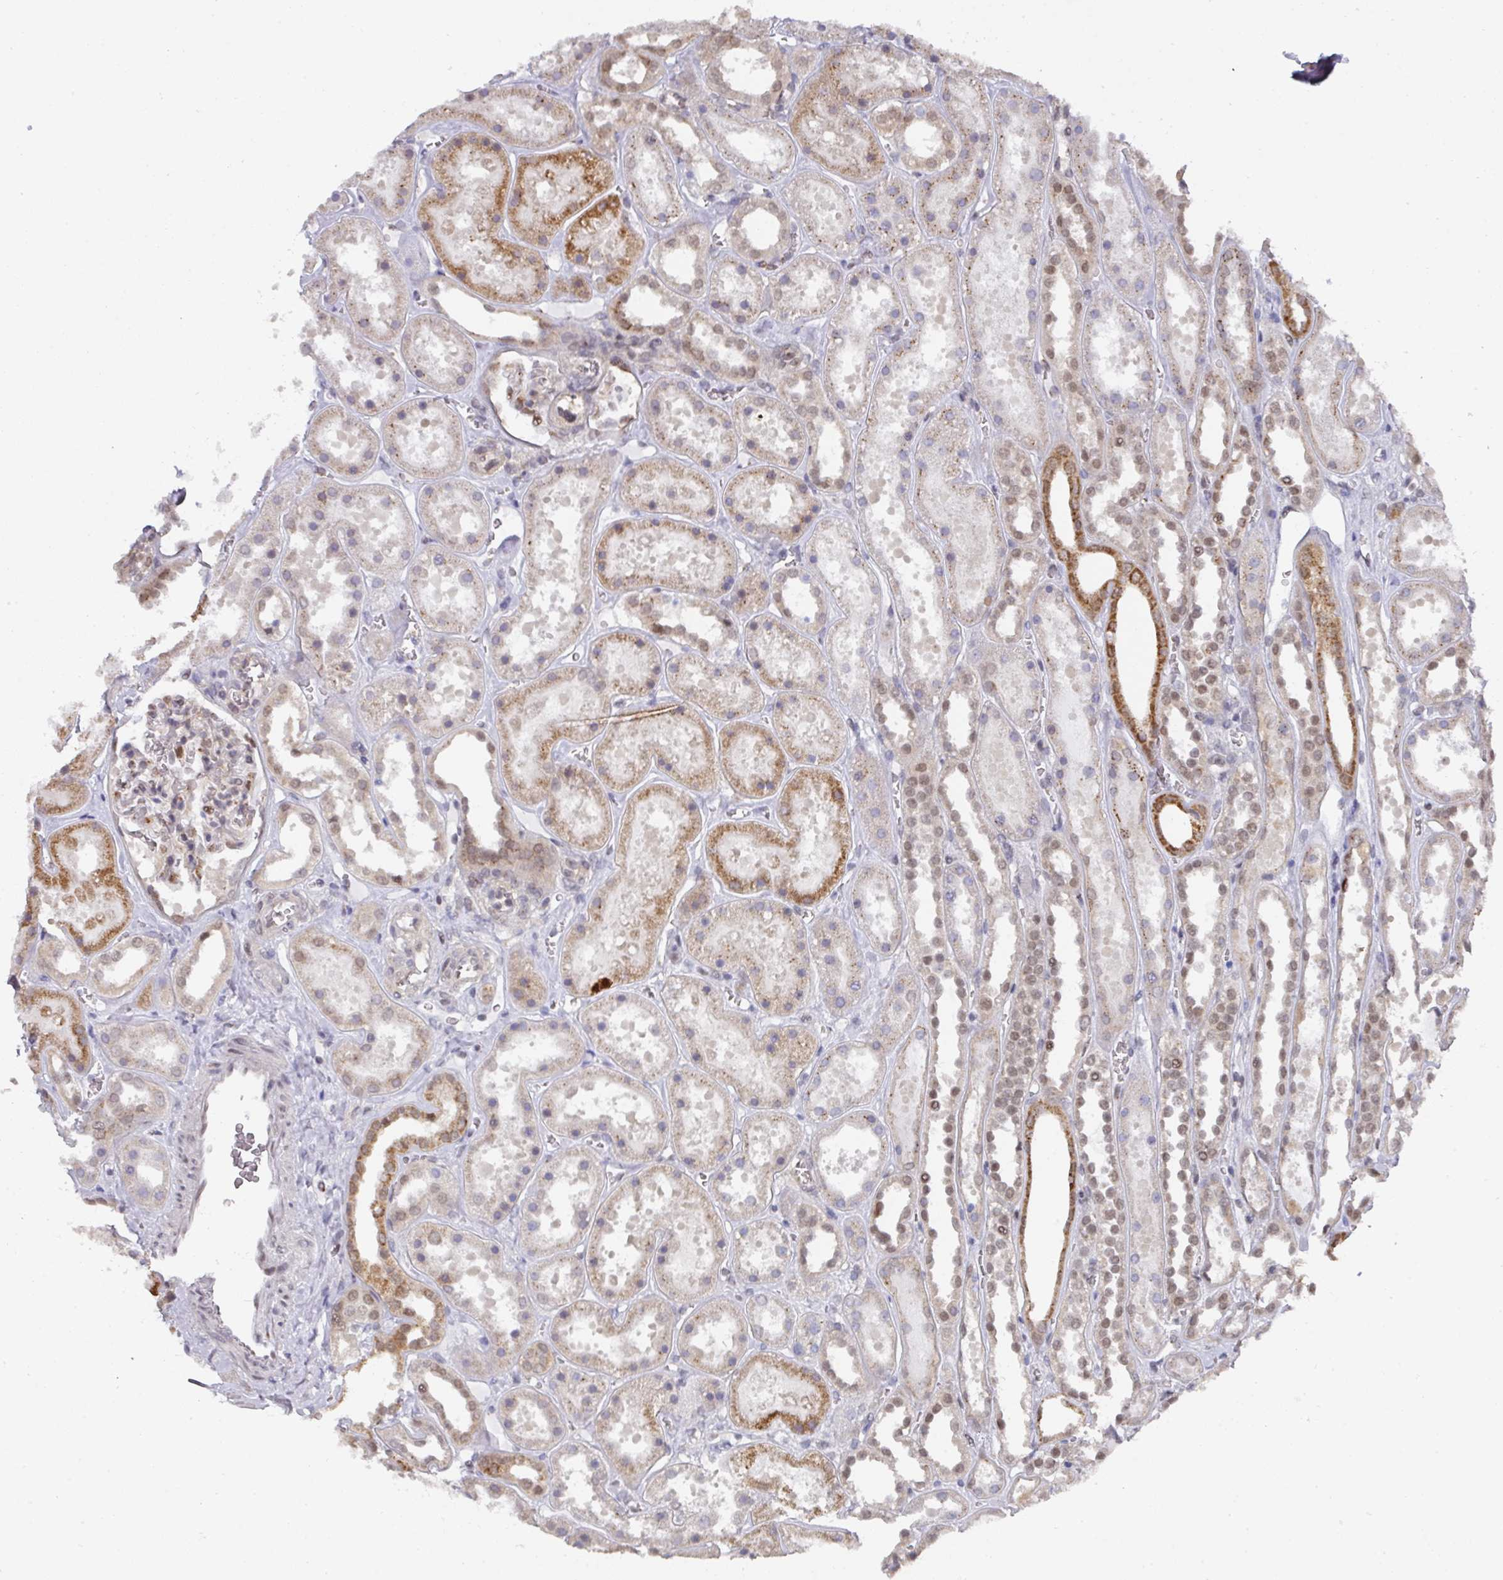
{"staining": {"intensity": "moderate", "quantity": "<25%", "location": "cytoplasmic/membranous,nuclear"}, "tissue": "kidney", "cell_type": "Cells in glomeruli", "image_type": "normal", "snomed": [{"axis": "morphology", "description": "Normal tissue, NOS"}, {"axis": "topography", "description": "Kidney"}], "caption": "This image displays IHC staining of normal kidney, with low moderate cytoplasmic/membranous,nuclear expression in approximately <25% of cells in glomeruli.", "gene": "C18orf25", "patient": {"sex": "female", "age": 41}}